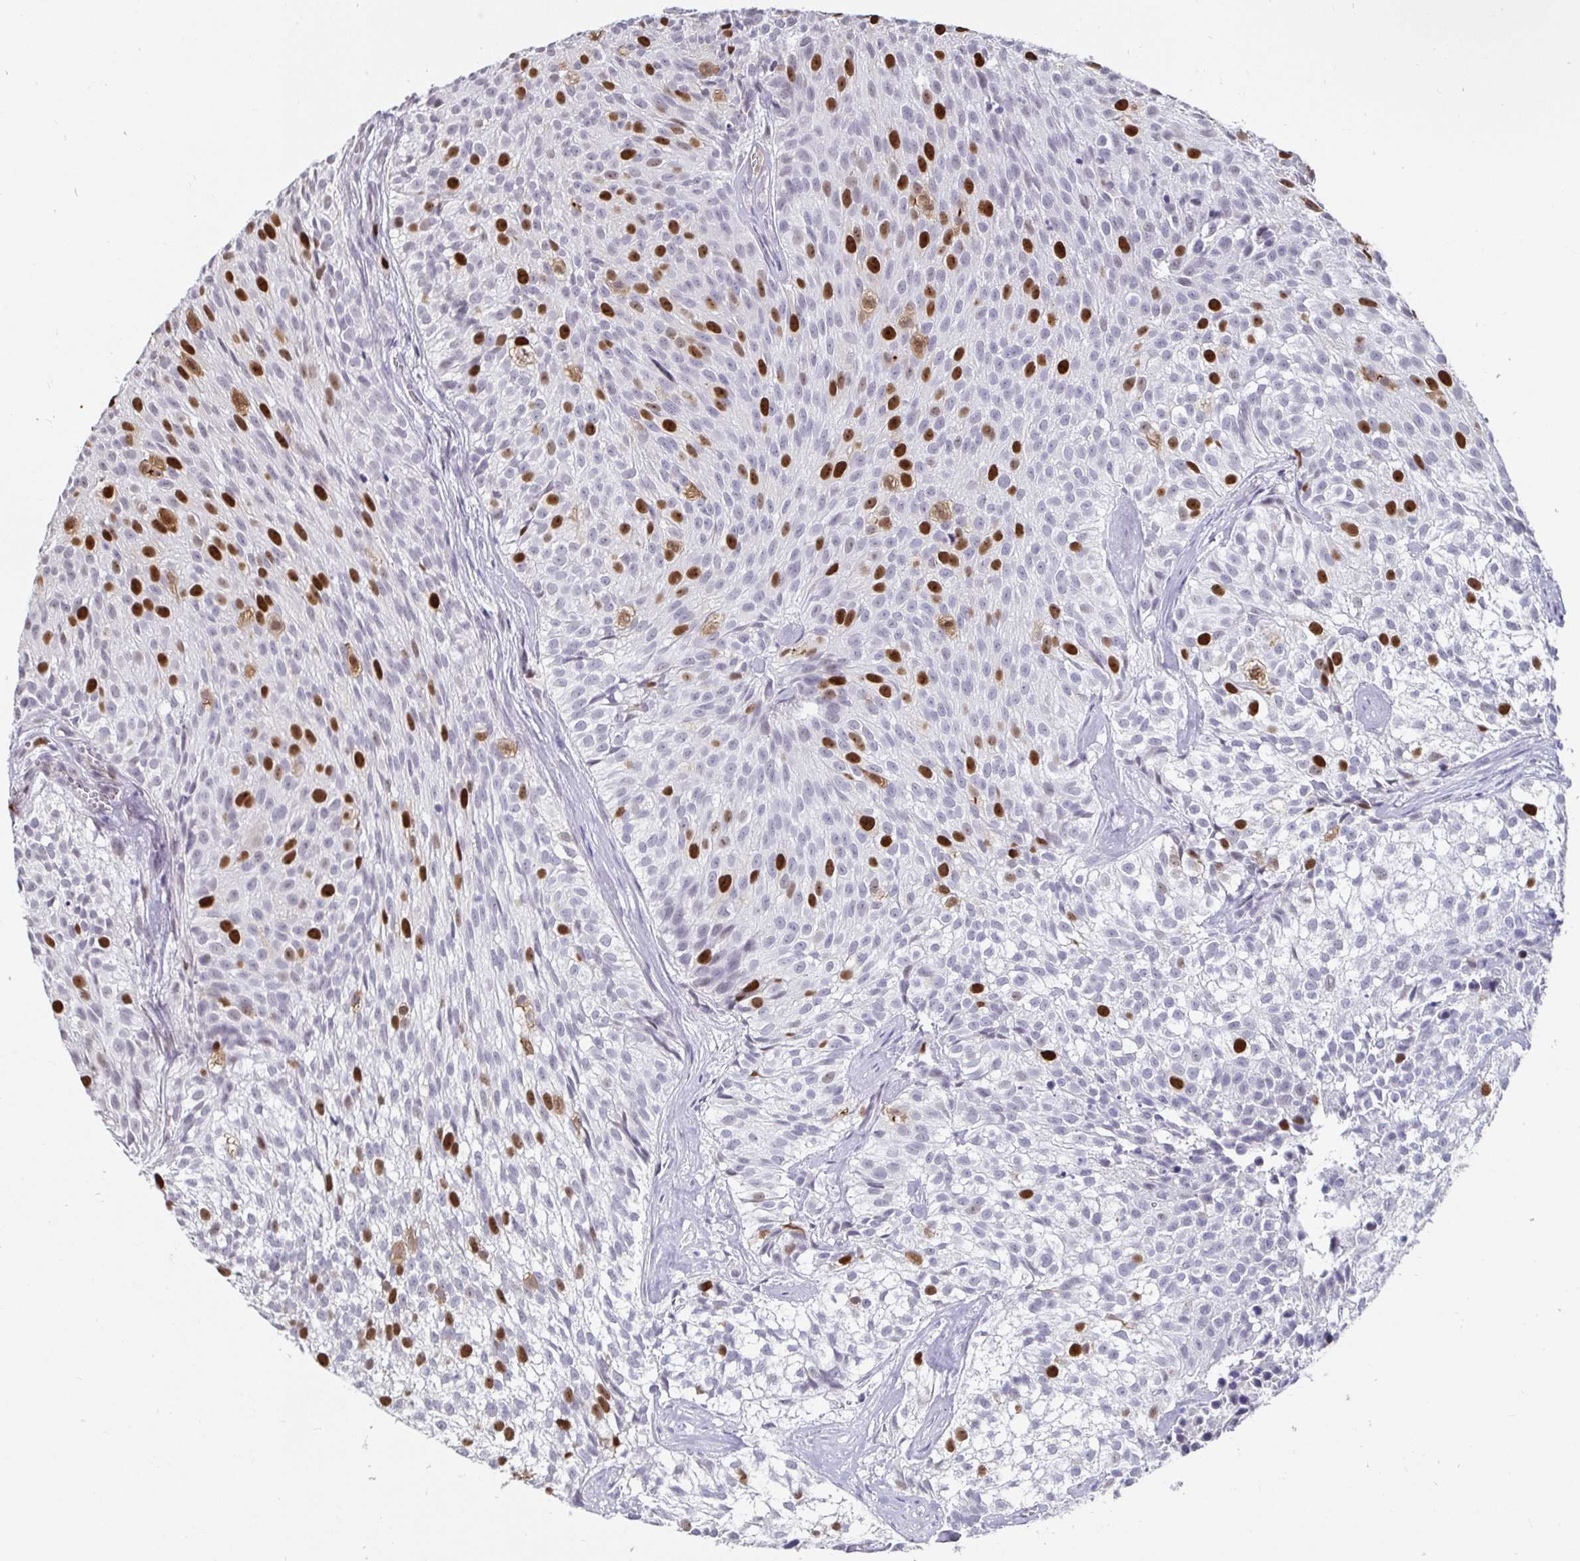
{"staining": {"intensity": "strong", "quantity": "<25%", "location": "nuclear"}, "tissue": "urothelial cancer", "cell_type": "Tumor cells", "image_type": "cancer", "snomed": [{"axis": "morphology", "description": "Urothelial carcinoma, Low grade"}, {"axis": "topography", "description": "Urinary bladder"}], "caption": "Urothelial cancer tissue reveals strong nuclear expression in approximately <25% of tumor cells, visualized by immunohistochemistry.", "gene": "ANLN", "patient": {"sex": "male", "age": 70}}